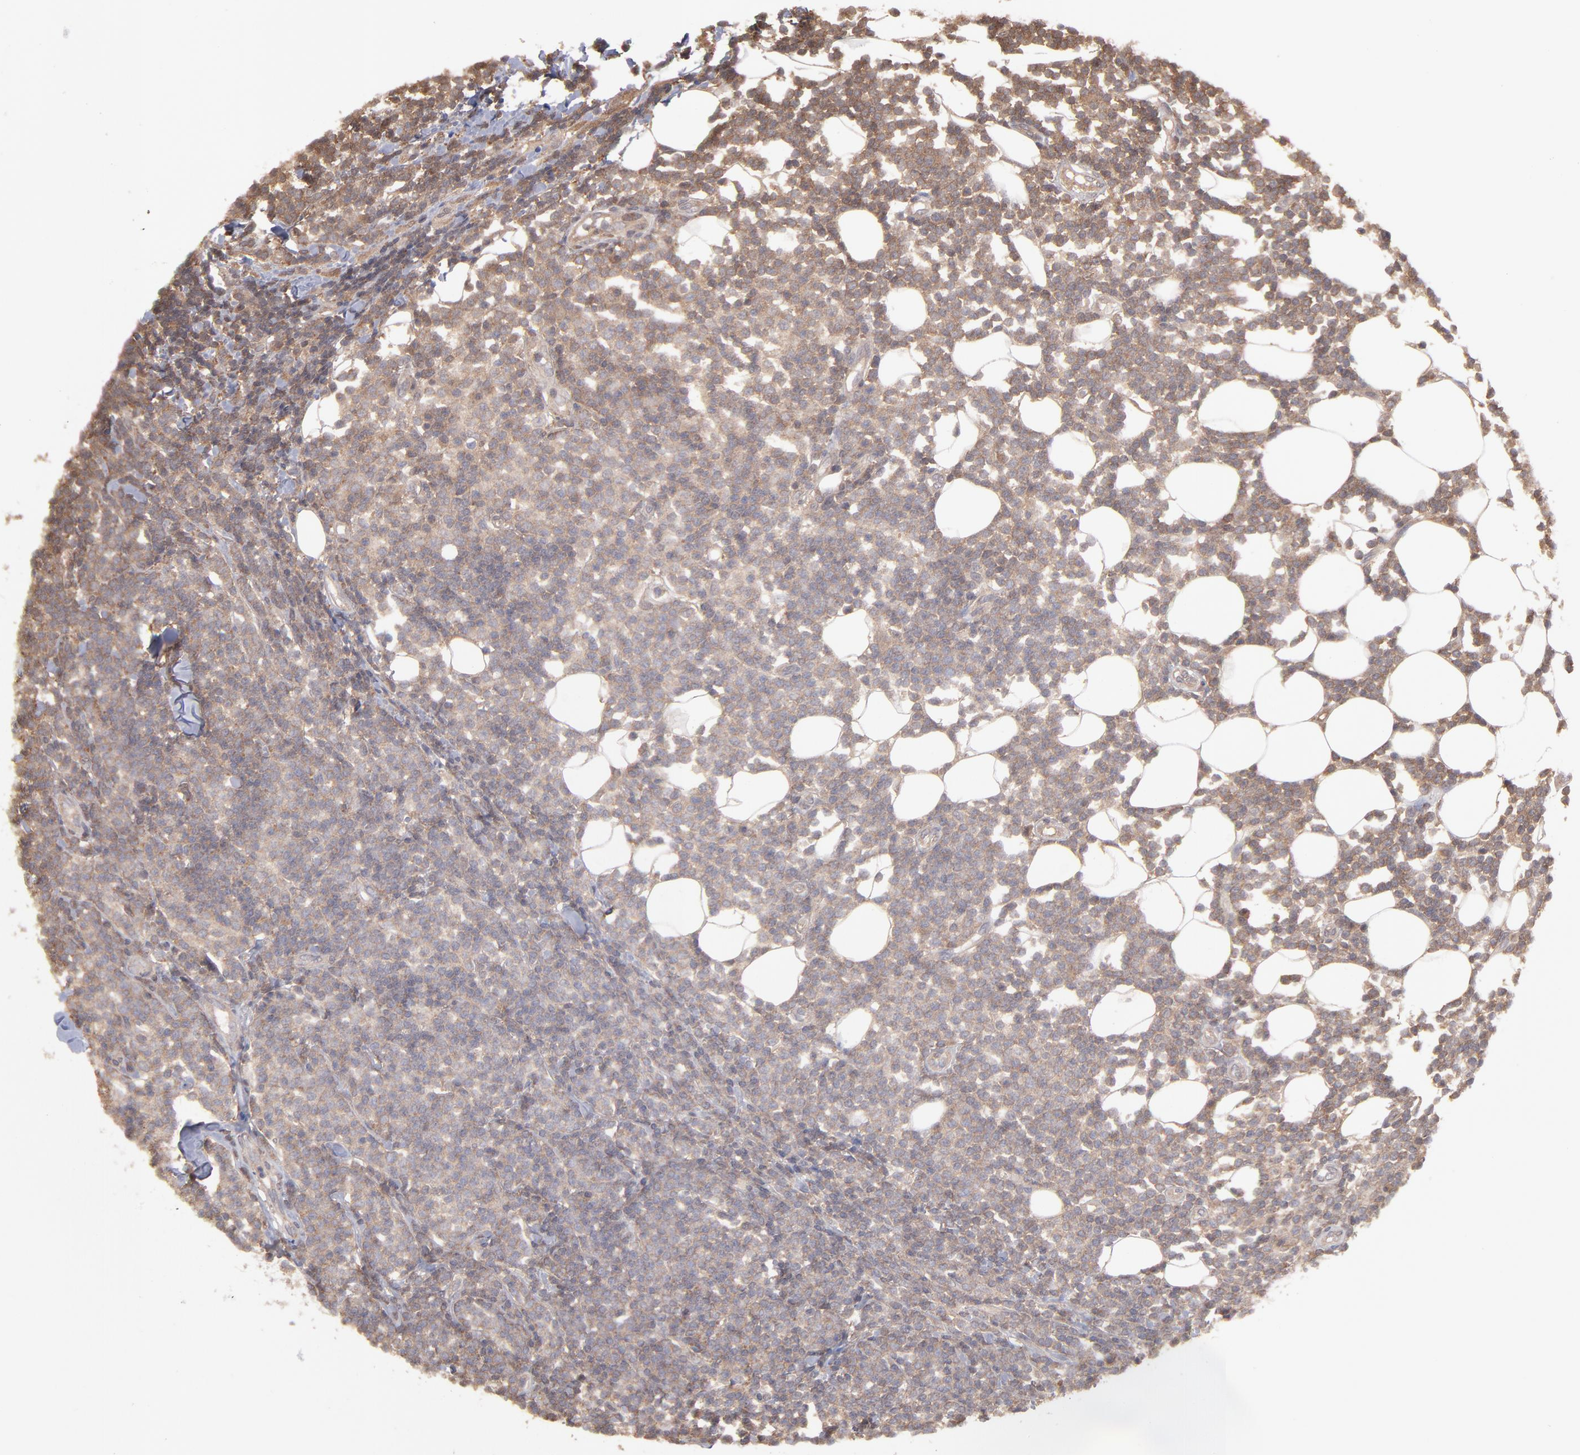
{"staining": {"intensity": "strong", "quantity": ">75%", "location": "cytoplasmic/membranous"}, "tissue": "lymphoma", "cell_type": "Tumor cells", "image_type": "cancer", "snomed": [{"axis": "morphology", "description": "Malignant lymphoma, non-Hodgkin's type, Low grade"}, {"axis": "topography", "description": "Soft tissue"}], "caption": "Immunohistochemistry (IHC) of low-grade malignant lymphoma, non-Hodgkin's type demonstrates high levels of strong cytoplasmic/membranous staining in approximately >75% of tumor cells. Immunohistochemistry stains the protein of interest in brown and the nuclei are stained blue.", "gene": "MAP2K2", "patient": {"sex": "male", "age": 92}}